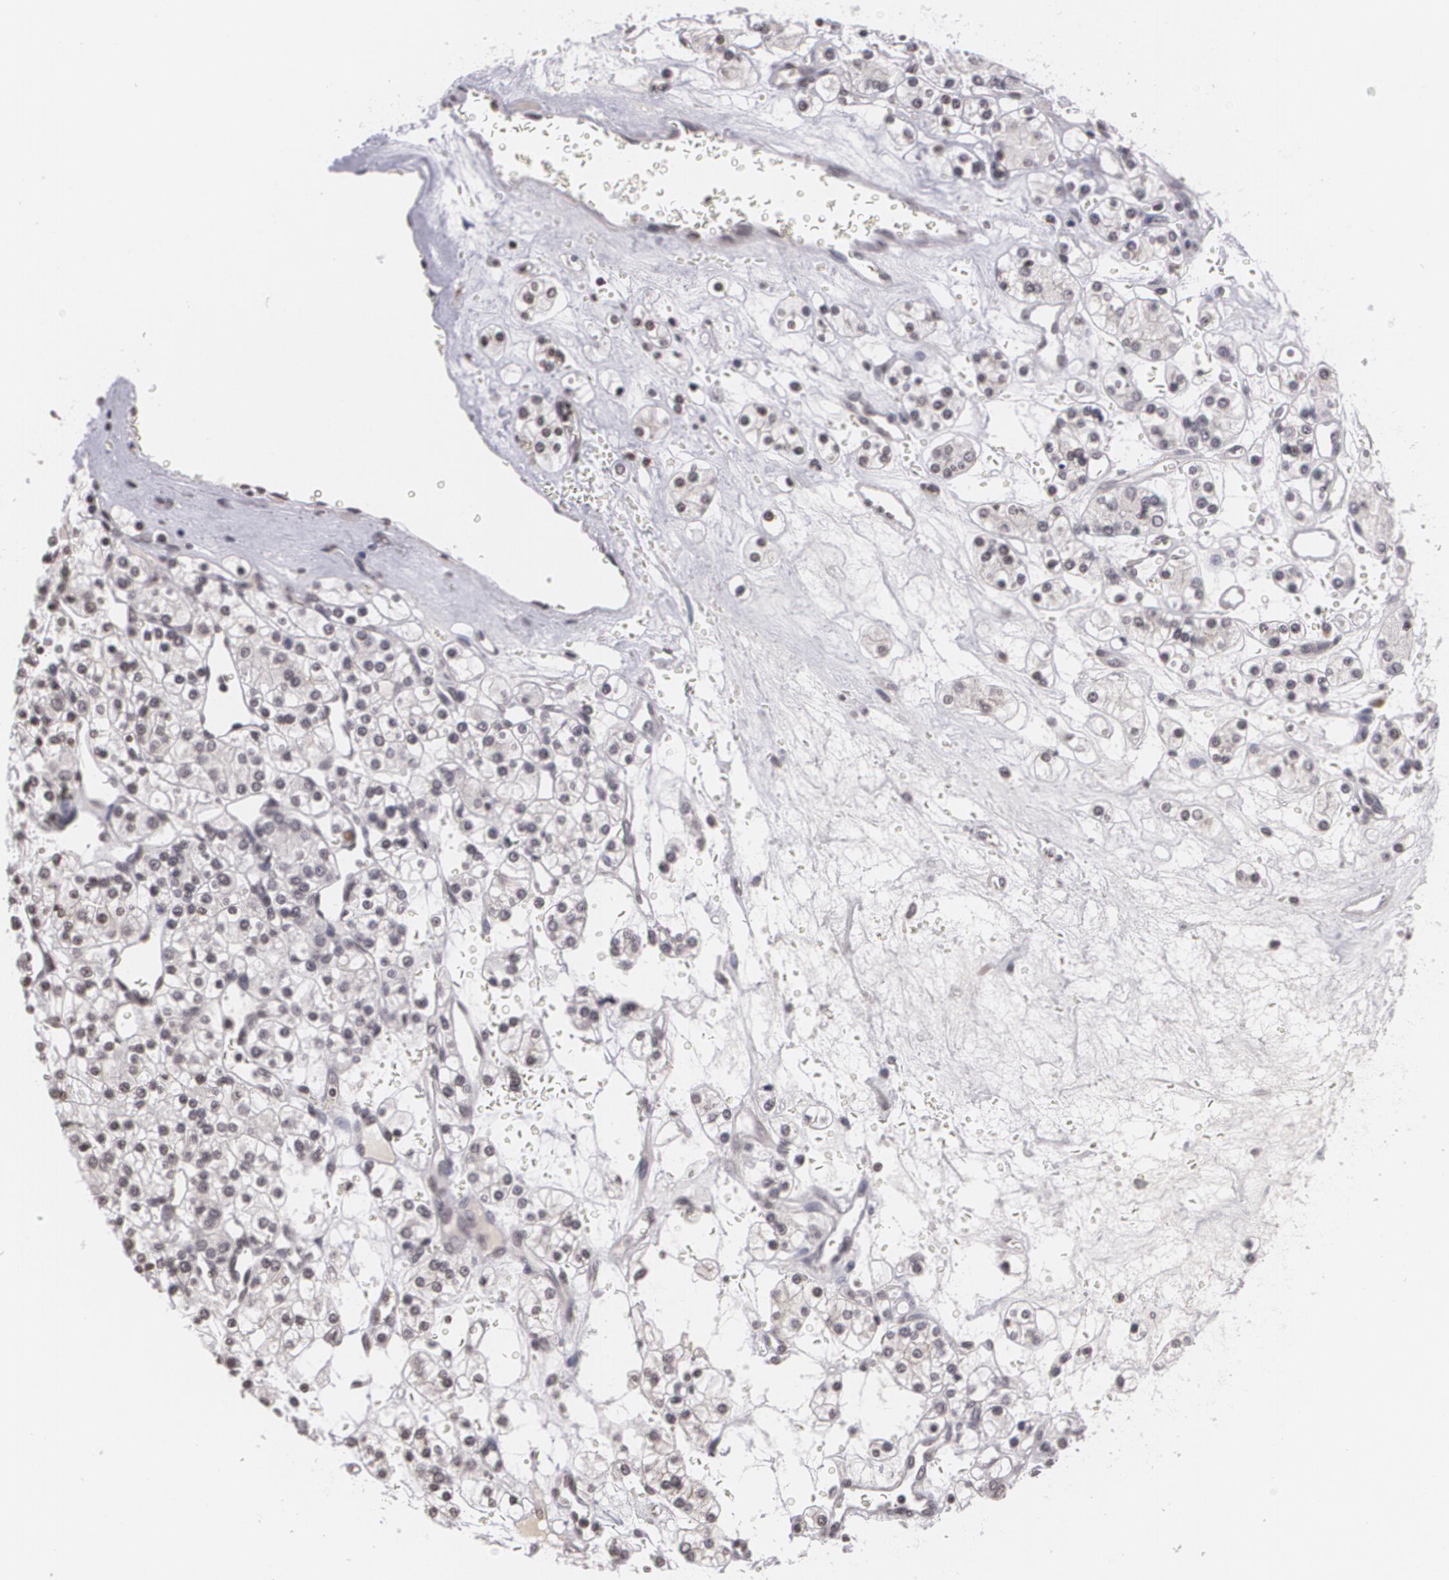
{"staining": {"intensity": "negative", "quantity": "none", "location": "none"}, "tissue": "renal cancer", "cell_type": "Tumor cells", "image_type": "cancer", "snomed": [{"axis": "morphology", "description": "Adenocarcinoma, NOS"}, {"axis": "topography", "description": "Kidney"}], "caption": "Tumor cells show no significant protein positivity in renal cancer.", "gene": "MUC1", "patient": {"sex": "female", "age": 62}}